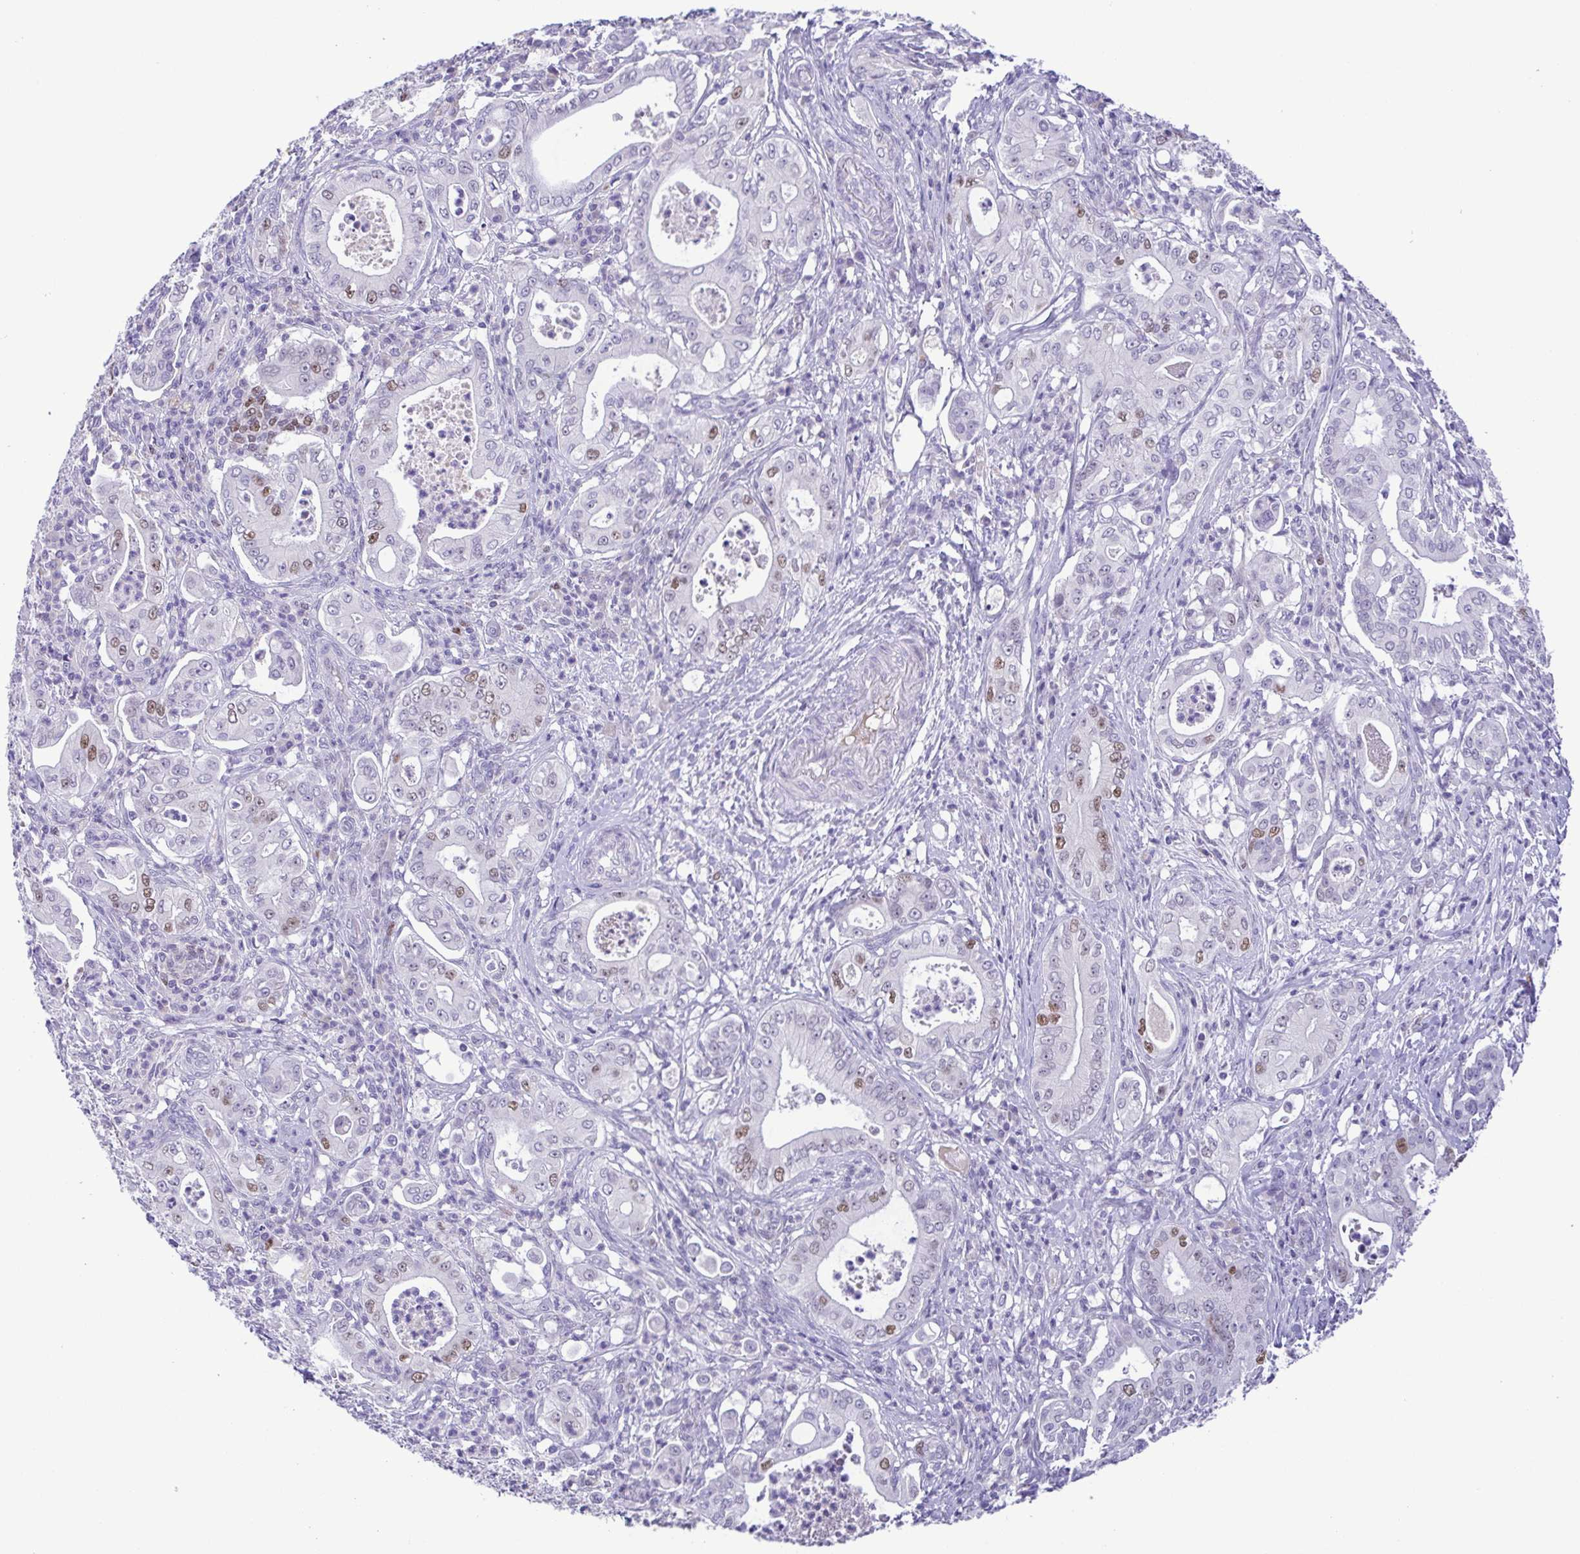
{"staining": {"intensity": "moderate", "quantity": "<25%", "location": "nuclear"}, "tissue": "pancreatic cancer", "cell_type": "Tumor cells", "image_type": "cancer", "snomed": [{"axis": "morphology", "description": "Adenocarcinoma, NOS"}, {"axis": "topography", "description": "Pancreas"}], "caption": "Immunohistochemical staining of human pancreatic cancer displays low levels of moderate nuclear protein expression in approximately <25% of tumor cells.", "gene": "TIPIN", "patient": {"sex": "male", "age": 71}}